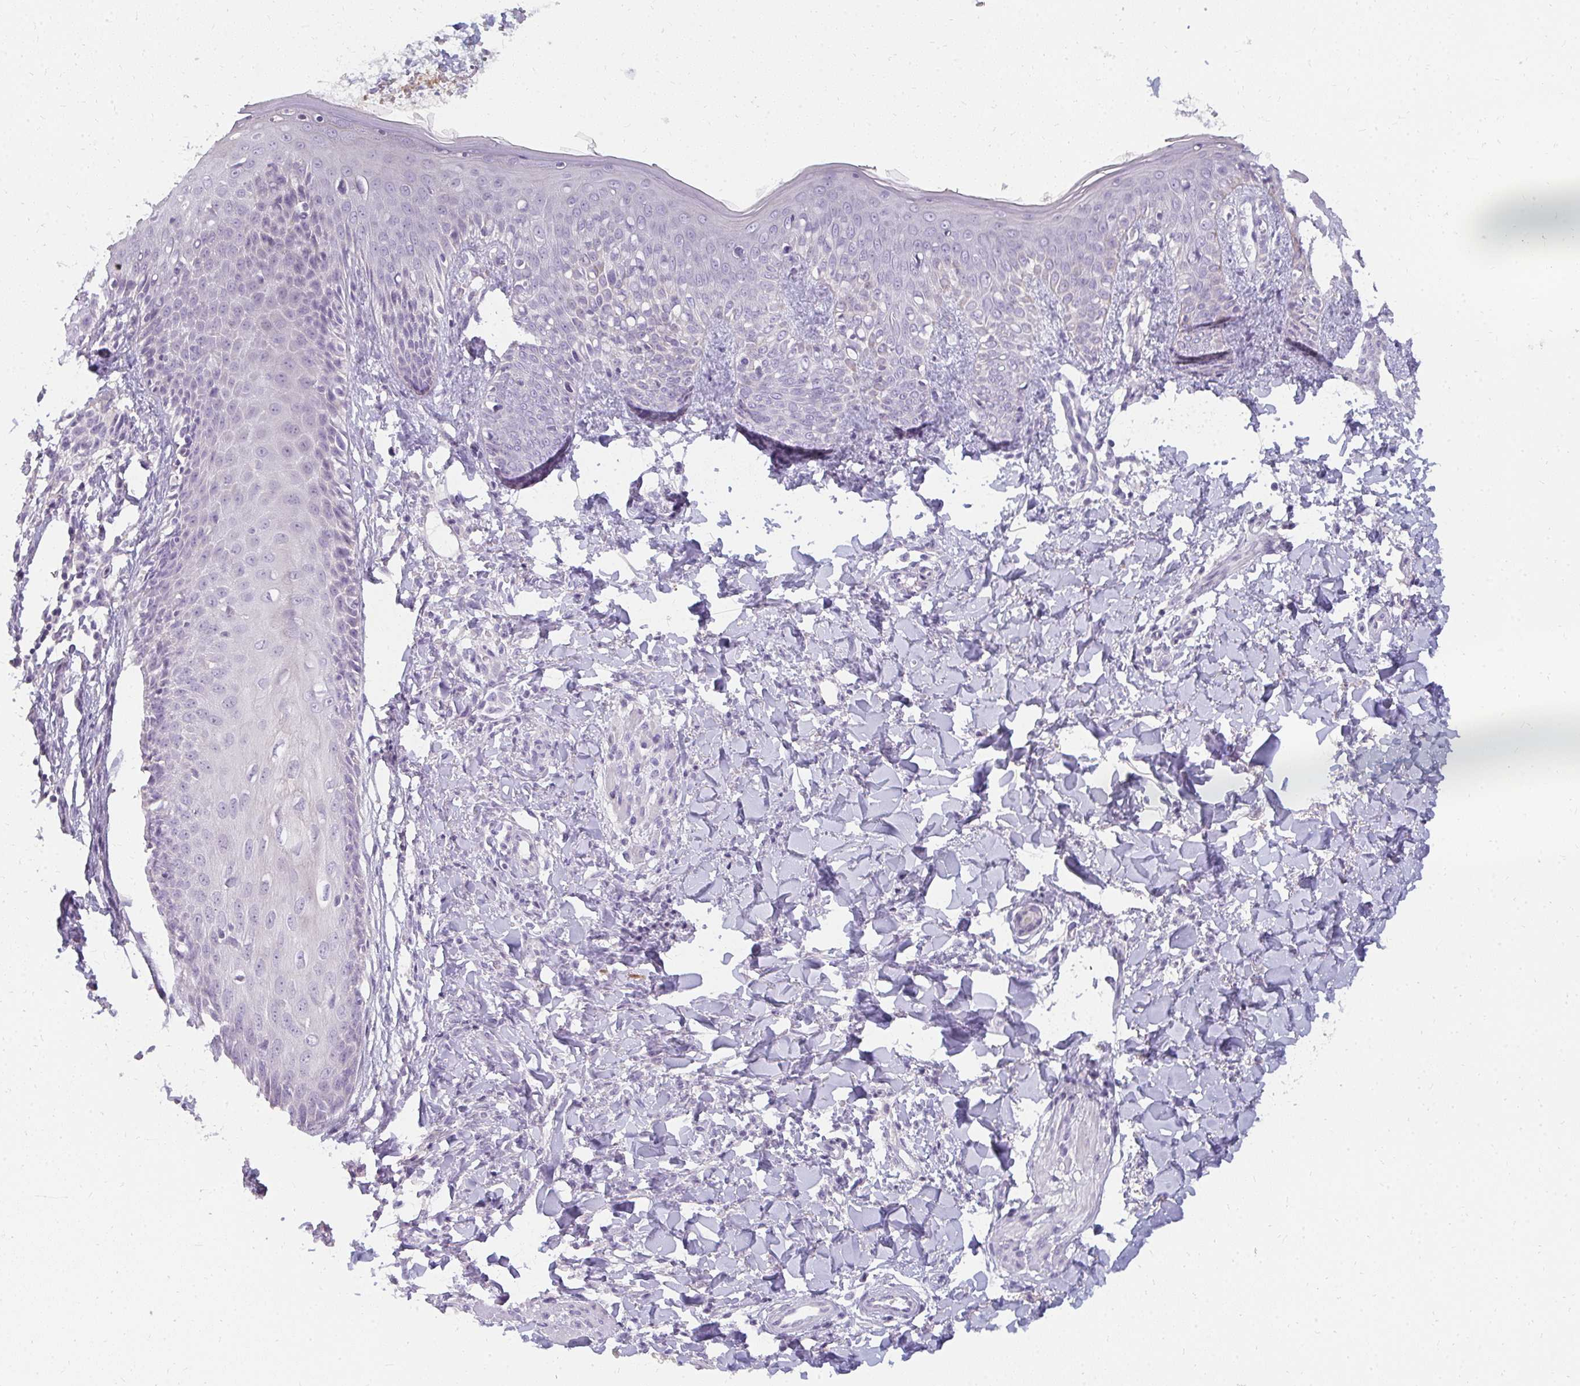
{"staining": {"intensity": "negative", "quantity": "none", "location": "none"}, "tissue": "skin", "cell_type": "Fibroblasts", "image_type": "normal", "snomed": [{"axis": "morphology", "description": "Normal tissue, NOS"}, {"axis": "topography", "description": "Skin"}], "caption": "A high-resolution image shows IHC staining of normal skin, which shows no significant staining in fibroblasts.", "gene": "PPP1R3G", "patient": {"sex": "male", "age": 16}}